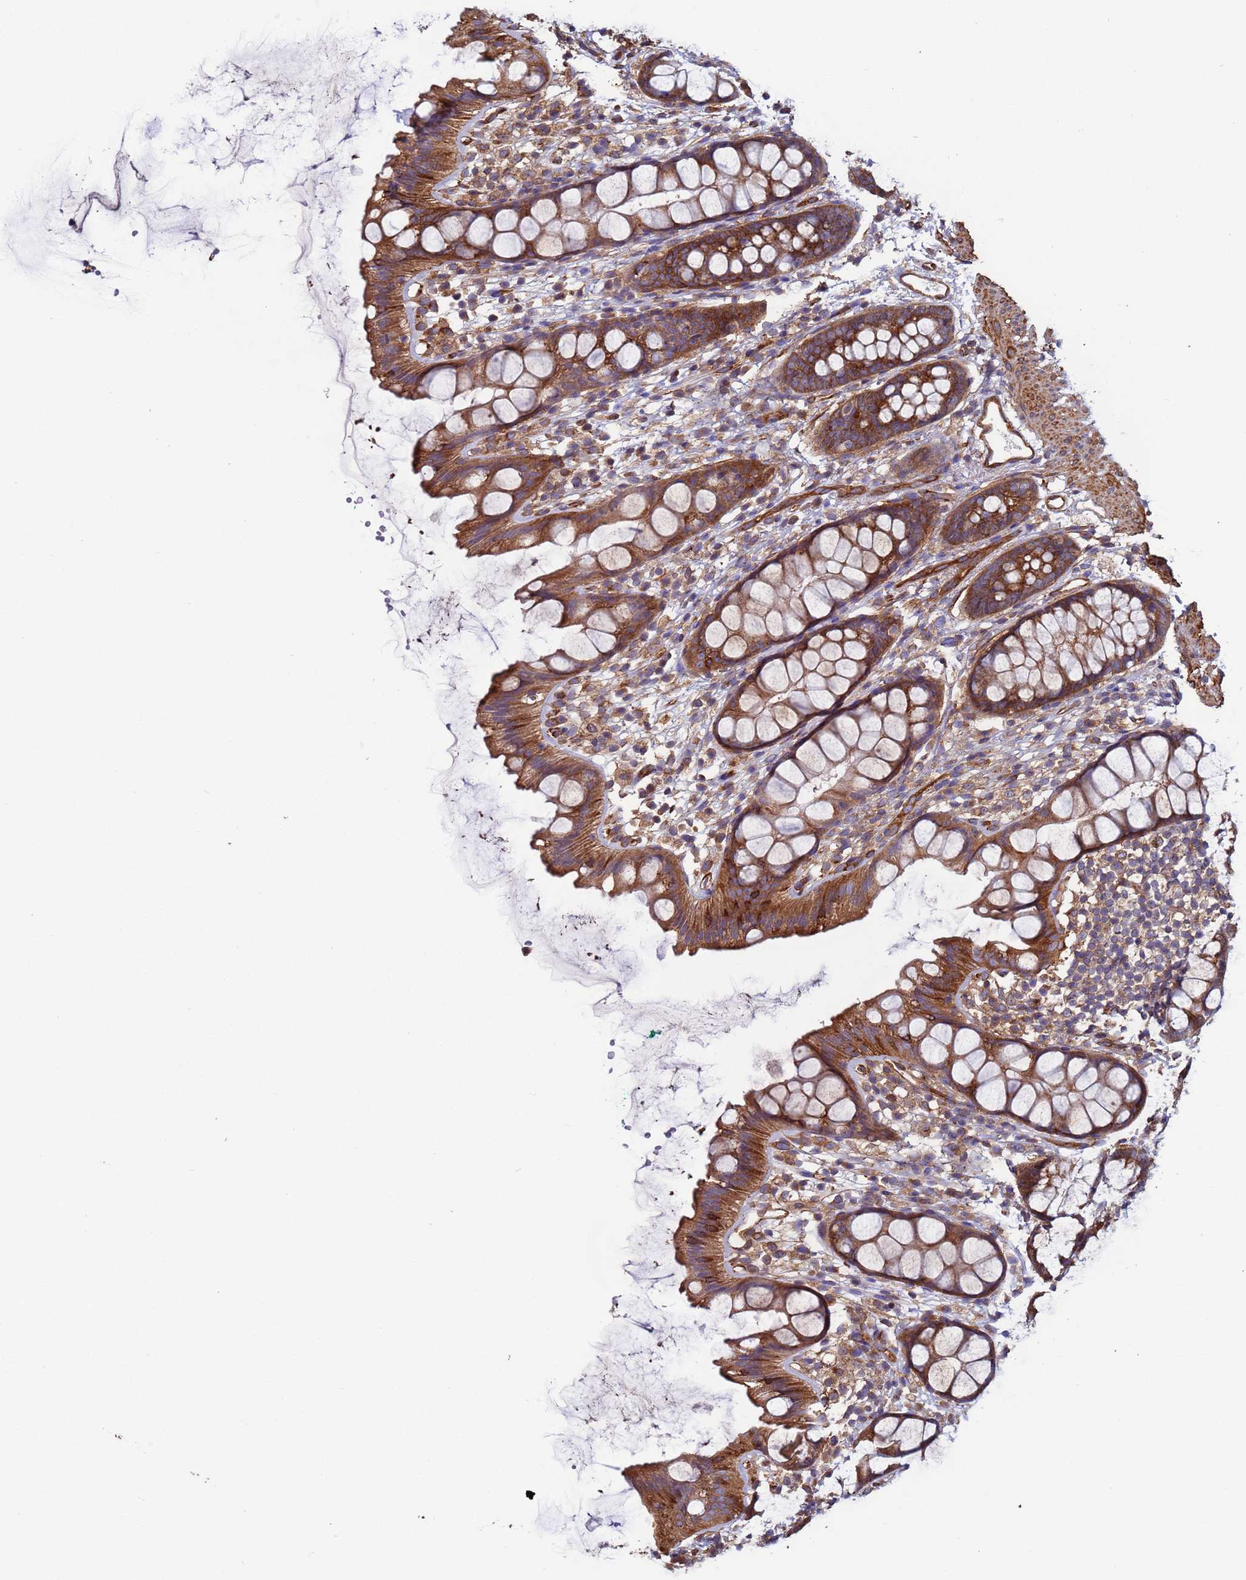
{"staining": {"intensity": "strong", "quantity": ">75%", "location": "cytoplasmic/membranous"}, "tissue": "rectum", "cell_type": "Glandular cells", "image_type": "normal", "snomed": [{"axis": "morphology", "description": "Normal tissue, NOS"}, {"axis": "topography", "description": "Rectum"}], "caption": "This is a histology image of immunohistochemistry (IHC) staining of normal rectum, which shows strong expression in the cytoplasmic/membranous of glandular cells.", "gene": "ZBTB39", "patient": {"sex": "female", "age": 65}}